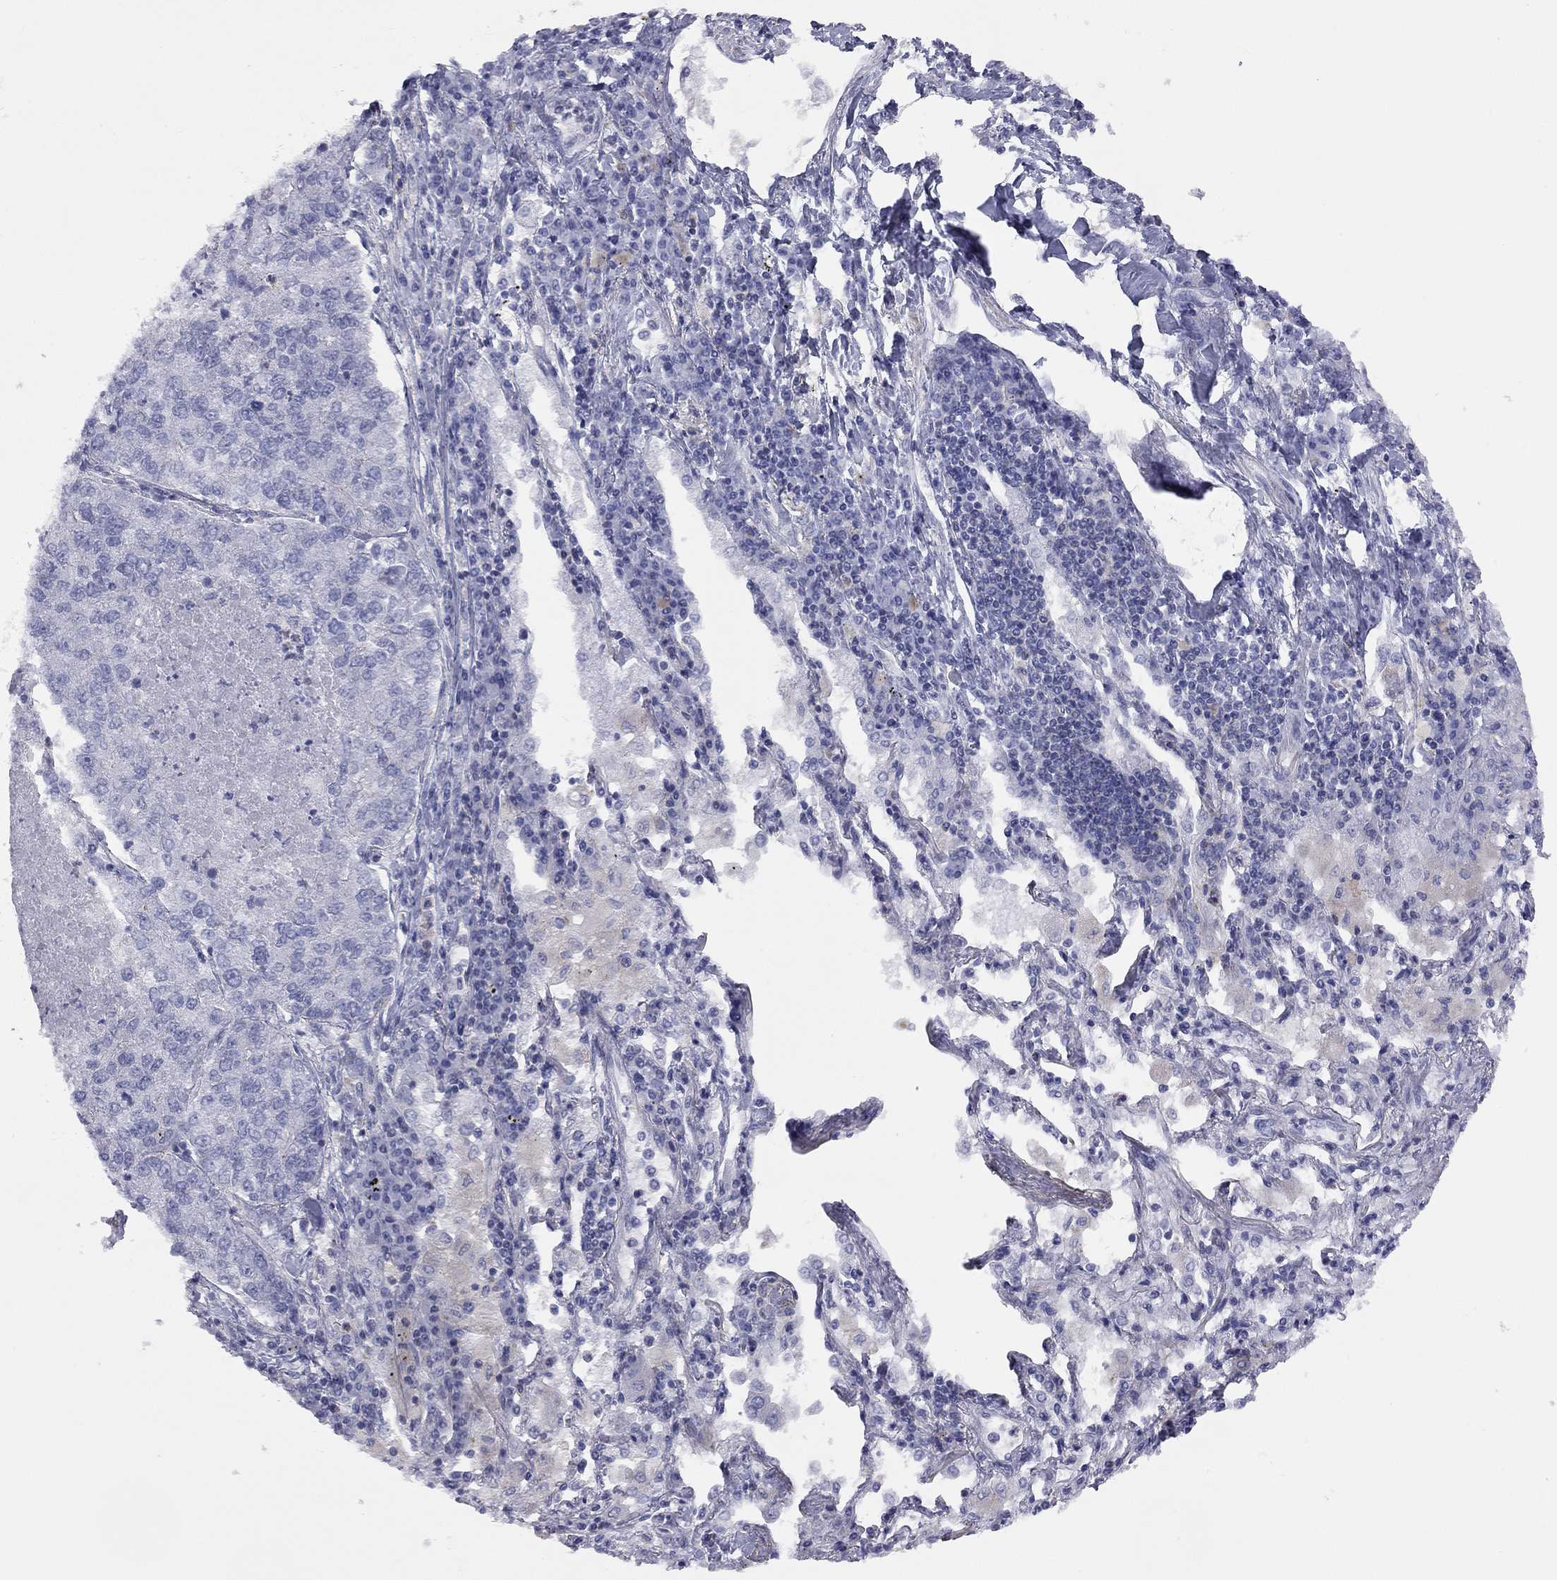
{"staining": {"intensity": "negative", "quantity": "none", "location": "none"}, "tissue": "lung cancer", "cell_type": "Tumor cells", "image_type": "cancer", "snomed": [{"axis": "morphology", "description": "Adenocarcinoma, NOS"}, {"axis": "topography", "description": "Lung"}], "caption": "This is a photomicrograph of immunohistochemistry staining of adenocarcinoma (lung), which shows no expression in tumor cells.", "gene": "ADCYAP1", "patient": {"sex": "male", "age": 49}}